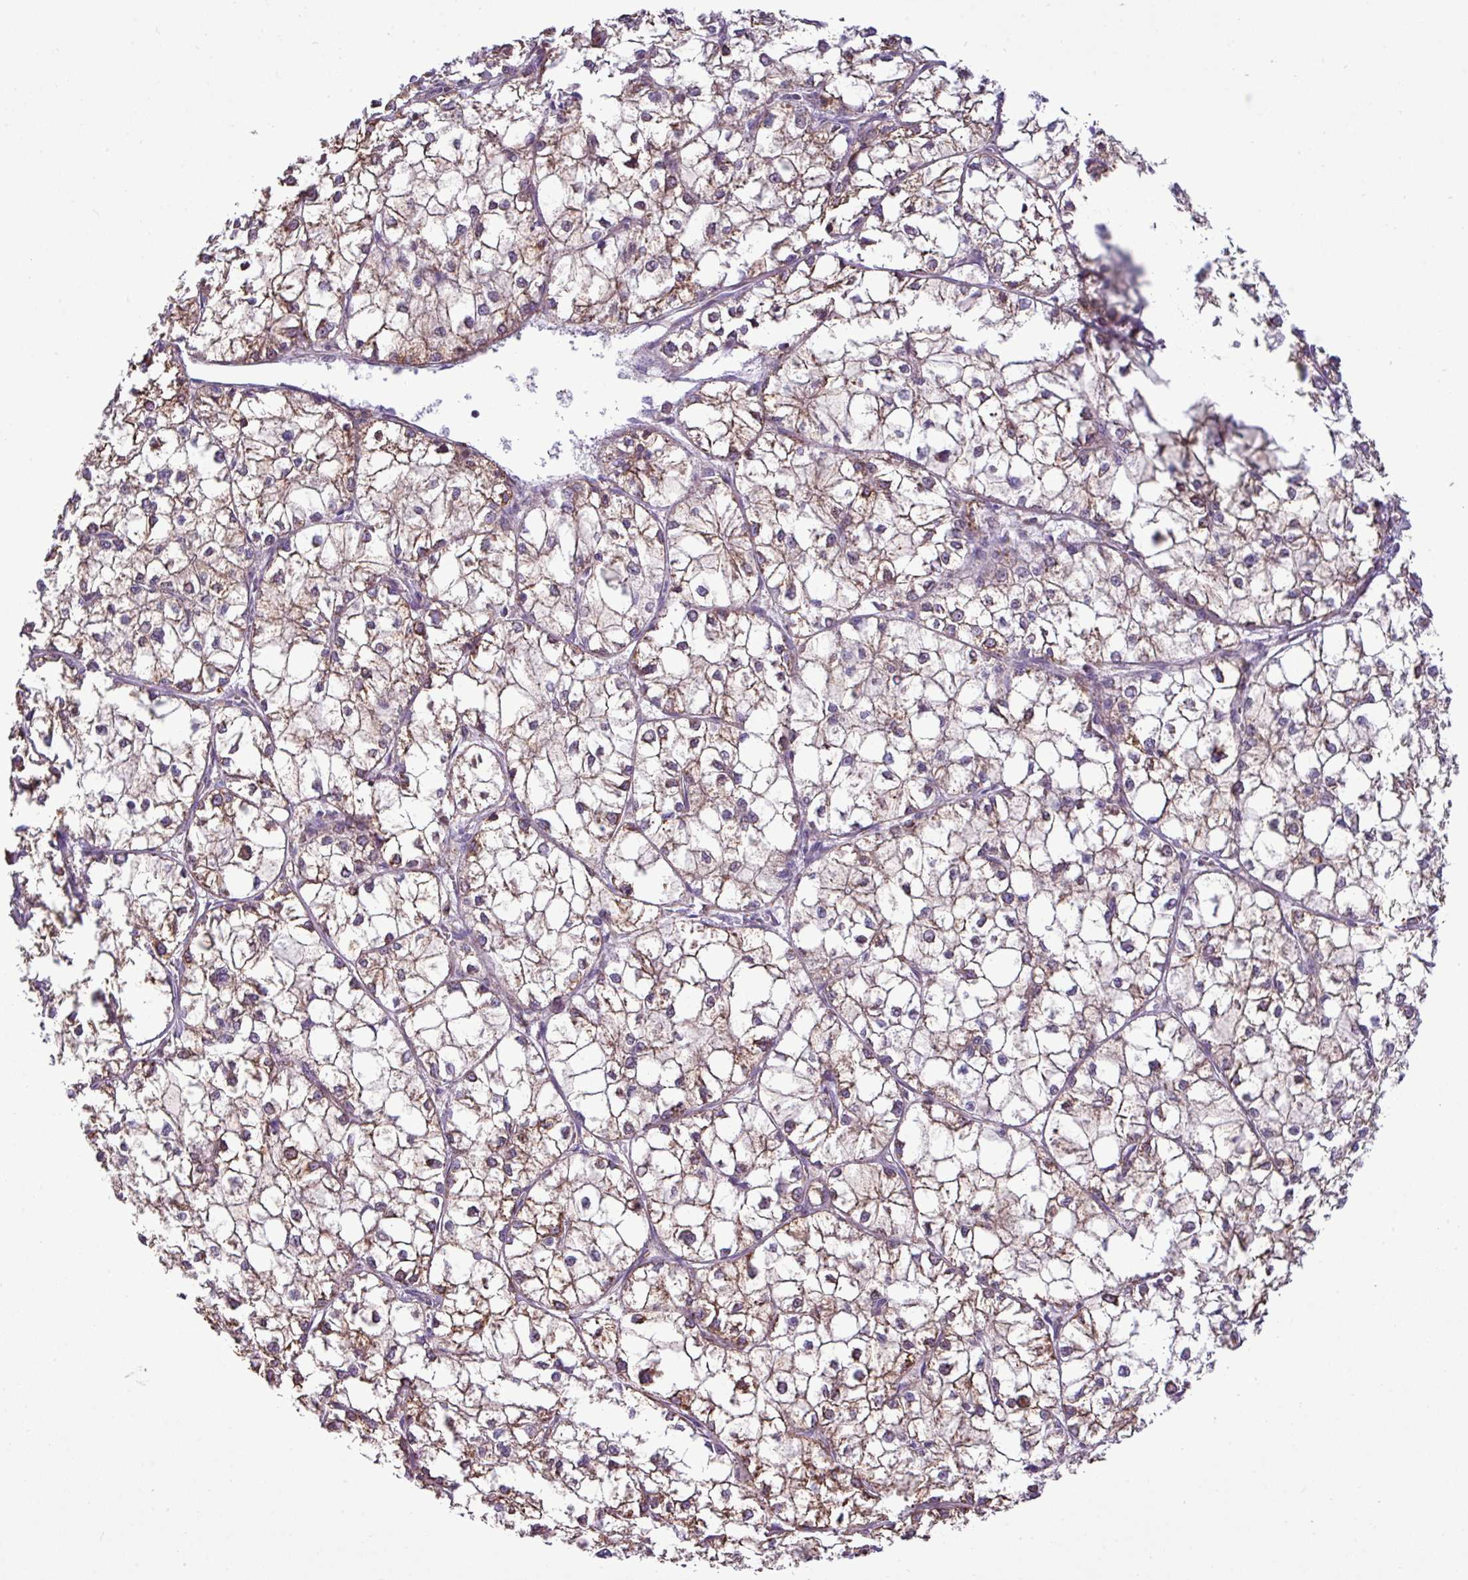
{"staining": {"intensity": "weak", "quantity": "25%-75%", "location": "cytoplasmic/membranous"}, "tissue": "liver cancer", "cell_type": "Tumor cells", "image_type": "cancer", "snomed": [{"axis": "morphology", "description": "Carcinoma, Hepatocellular, NOS"}, {"axis": "topography", "description": "Liver"}], "caption": "Liver hepatocellular carcinoma tissue demonstrates weak cytoplasmic/membranous expression in approximately 25%-75% of tumor cells", "gene": "ZSCAN5A", "patient": {"sex": "female", "age": 43}}